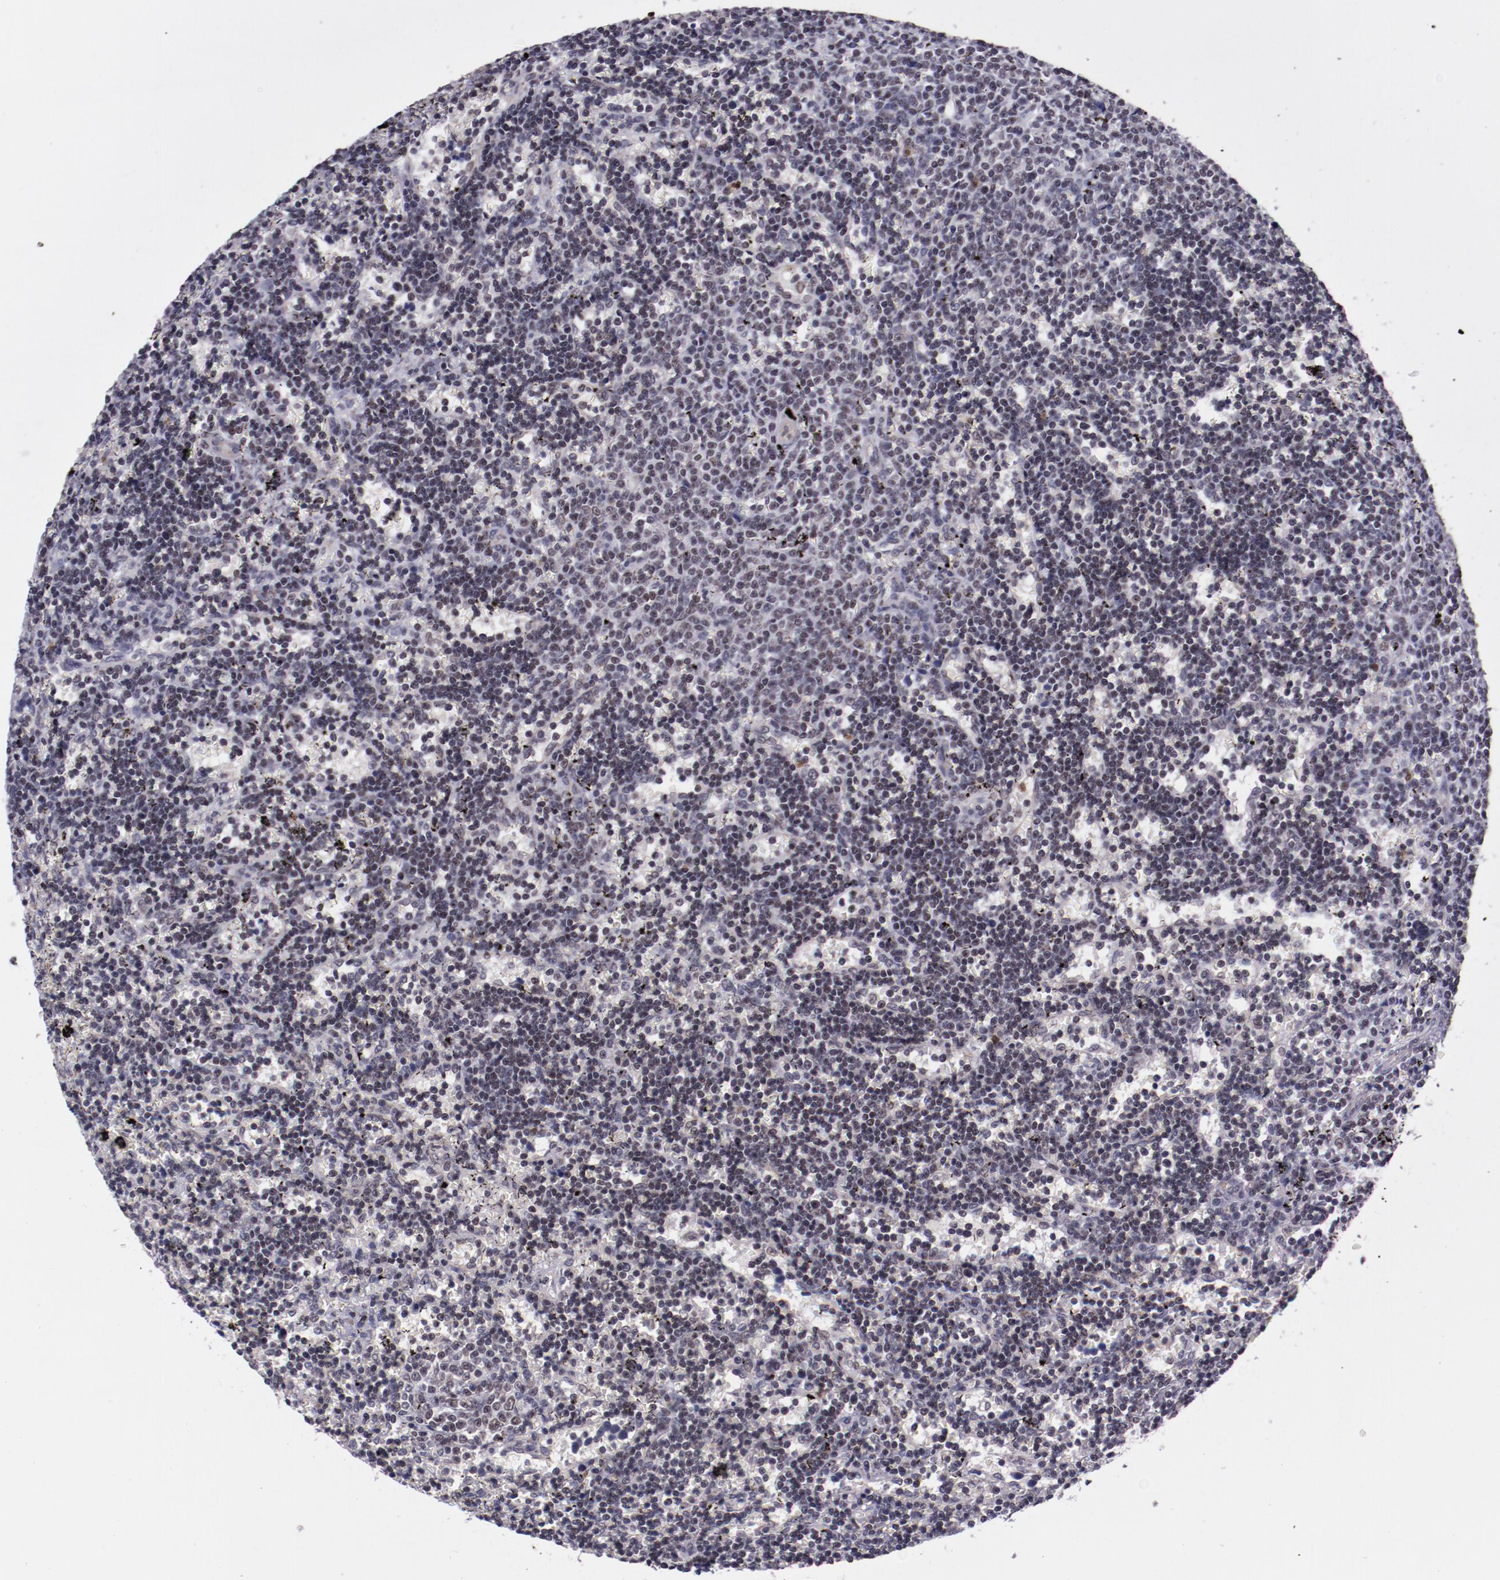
{"staining": {"intensity": "negative", "quantity": "none", "location": "none"}, "tissue": "lymphoma", "cell_type": "Tumor cells", "image_type": "cancer", "snomed": [{"axis": "morphology", "description": "Malignant lymphoma, non-Hodgkin's type, Low grade"}, {"axis": "topography", "description": "Spleen"}], "caption": "DAB immunohistochemical staining of human low-grade malignant lymphoma, non-Hodgkin's type exhibits no significant expression in tumor cells.", "gene": "ELF1", "patient": {"sex": "male", "age": 60}}